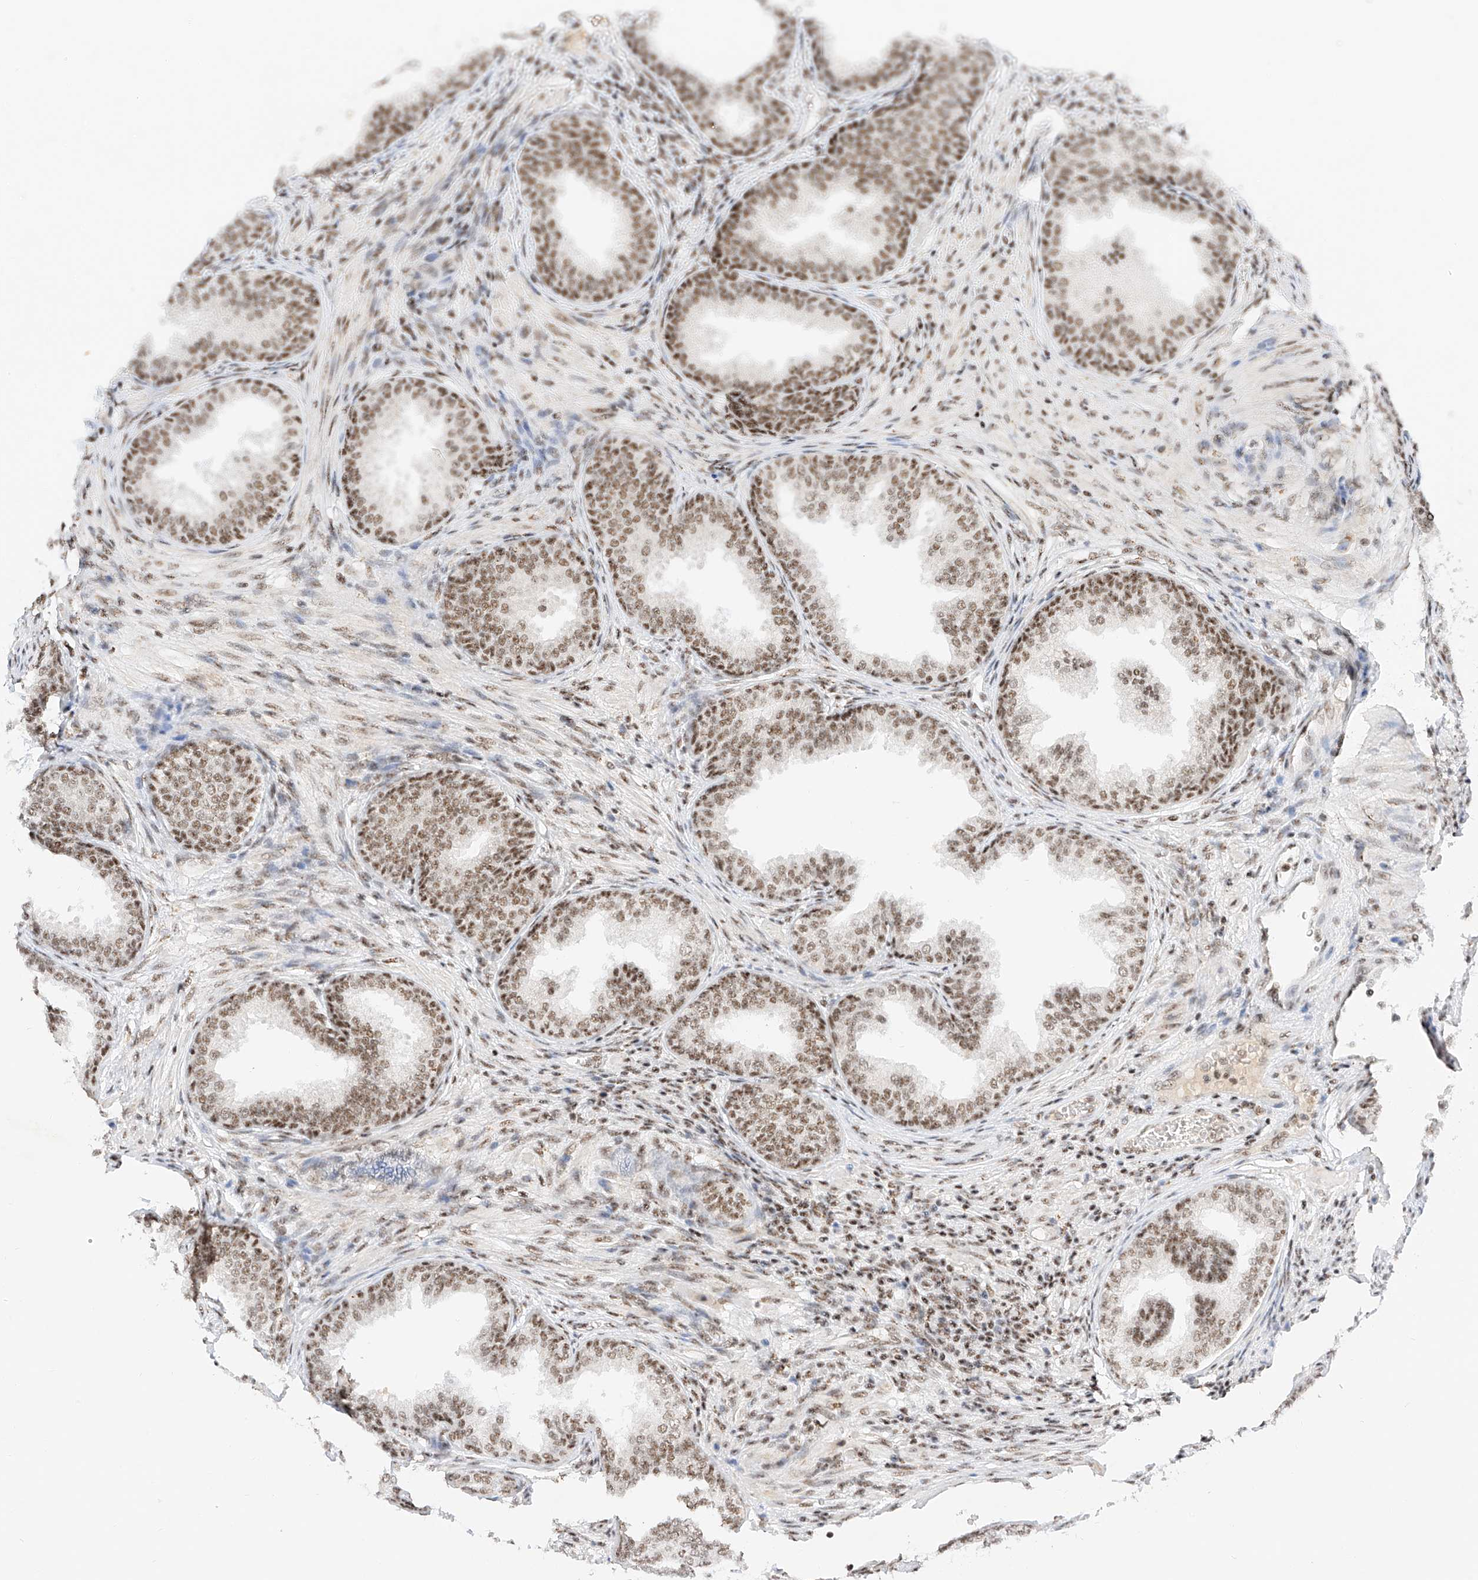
{"staining": {"intensity": "moderate", "quantity": ">75%", "location": "nuclear"}, "tissue": "prostate", "cell_type": "Glandular cells", "image_type": "normal", "snomed": [{"axis": "morphology", "description": "Normal tissue, NOS"}, {"axis": "topography", "description": "Prostate"}], "caption": "Human prostate stained for a protein (brown) displays moderate nuclear positive positivity in about >75% of glandular cells.", "gene": "NRF1", "patient": {"sex": "male", "age": 76}}